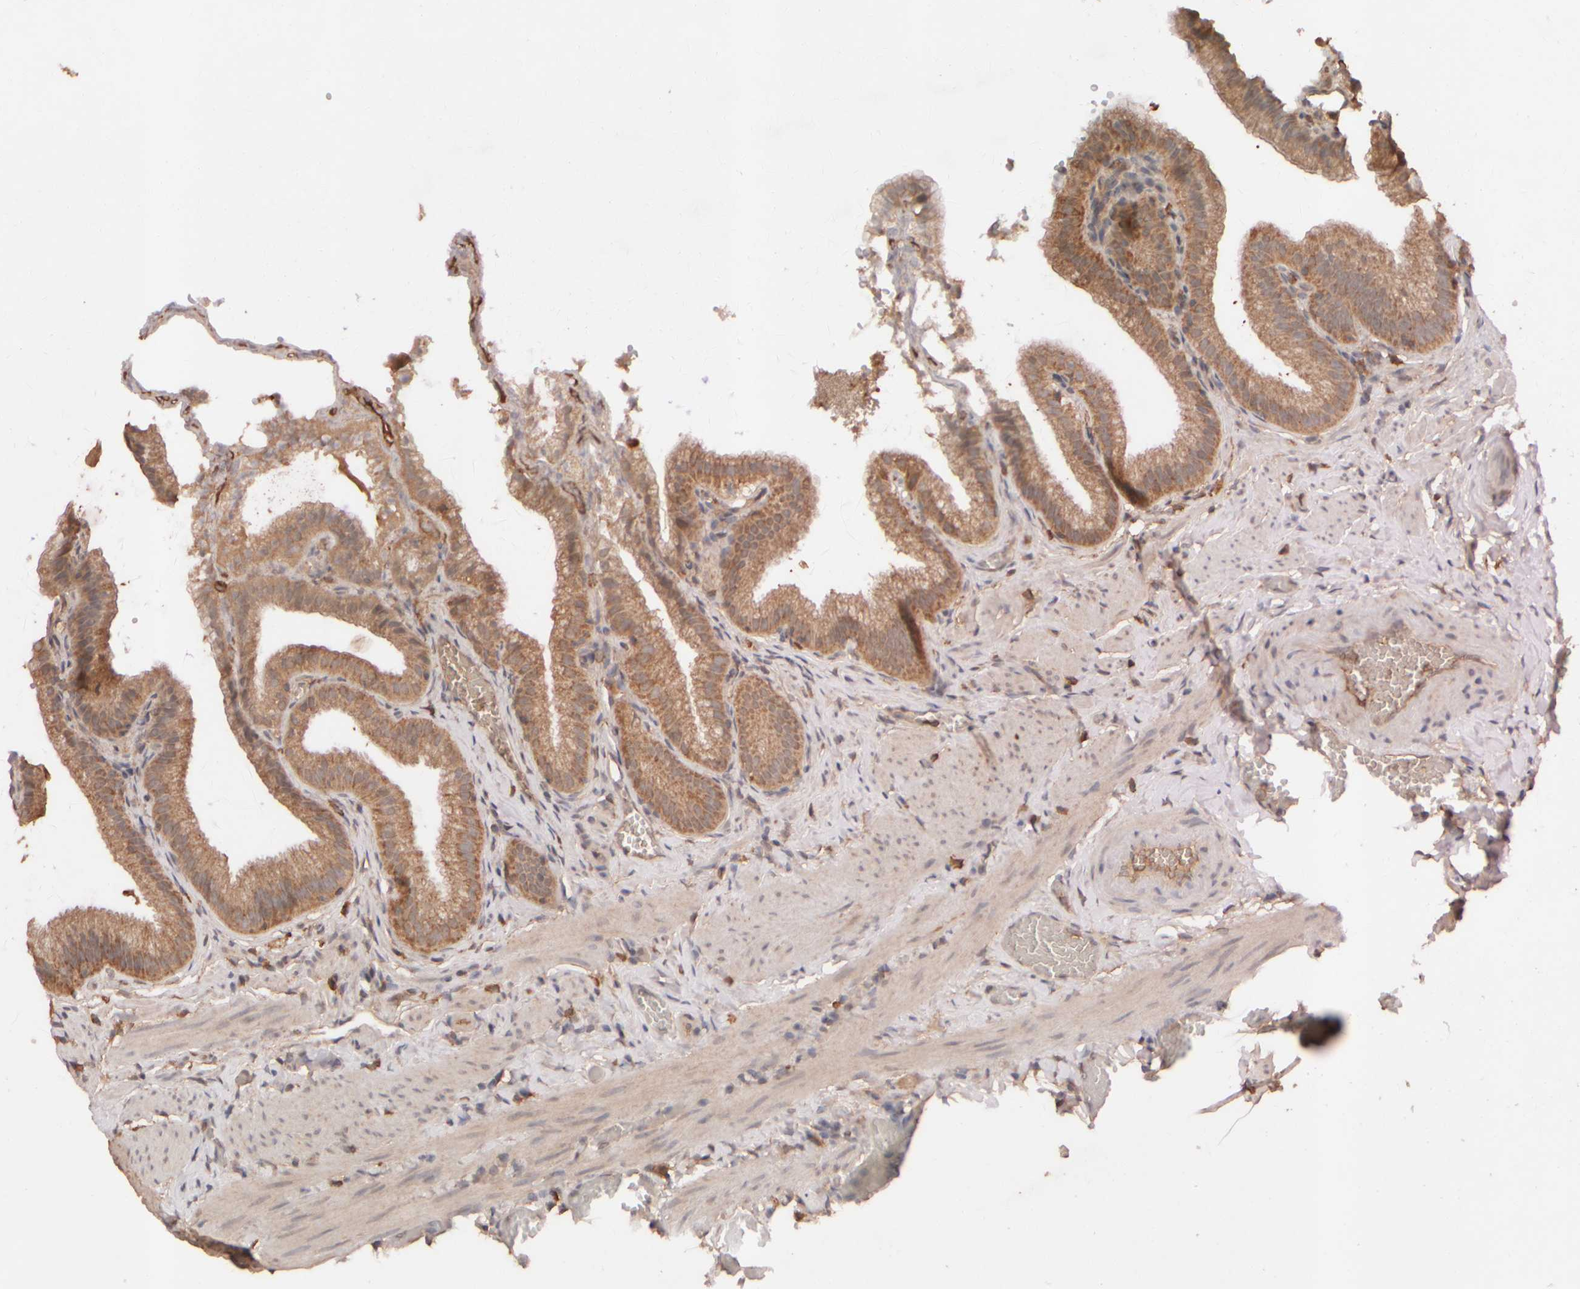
{"staining": {"intensity": "strong", "quantity": ">75%", "location": "cytoplasmic/membranous"}, "tissue": "gallbladder", "cell_type": "Glandular cells", "image_type": "normal", "snomed": [{"axis": "morphology", "description": "Normal tissue, NOS"}, {"axis": "topography", "description": "Gallbladder"}], "caption": "Immunohistochemical staining of benign human gallbladder reveals >75% levels of strong cytoplasmic/membranous protein positivity in approximately >75% of glandular cells. (brown staining indicates protein expression, while blue staining denotes nuclei).", "gene": "EIF2B3", "patient": {"sex": "male", "age": 38}}